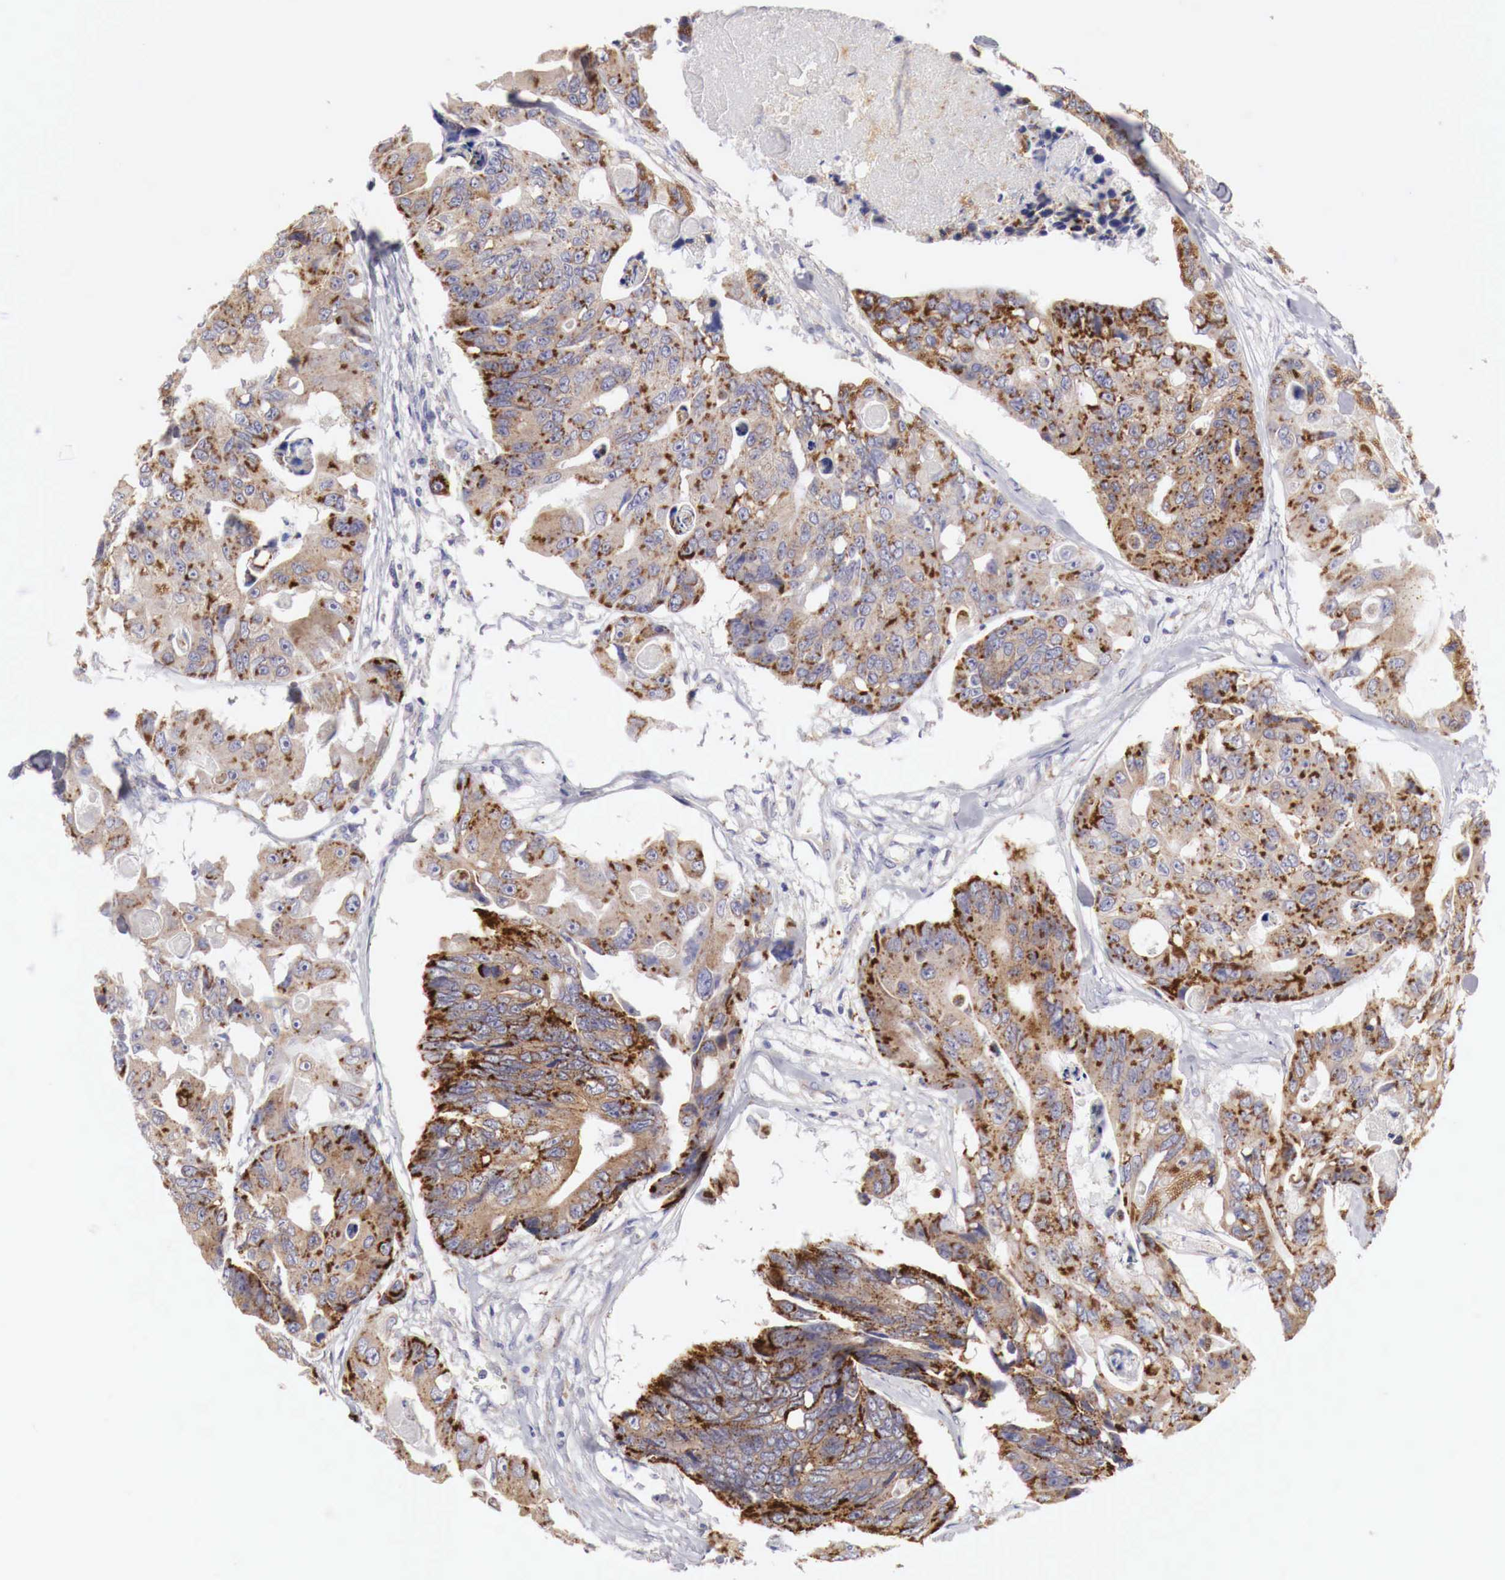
{"staining": {"intensity": "moderate", "quantity": ">75%", "location": "cytoplasmic/membranous"}, "tissue": "colorectal cancer", "cell_type": "Tumor cells", "image_type": "cancer", "snomed": [{"axis": "morphology", "description": "Adenocarcinoma, NOS"}, {"axis": "topography", "description": "Colon"}], "caption": "A photomicrograph of colorectal adenocarcinoma stained for a protein exhibits moderate cytoplasmic/membranous brown staining in tumor cells. Using DAB (brown) and hematoxylin (blue) stains, captured at high magnification using brightfield microscopy.", "gene": "NSDHL", "patient": {"sex": "female", "age": 86}}